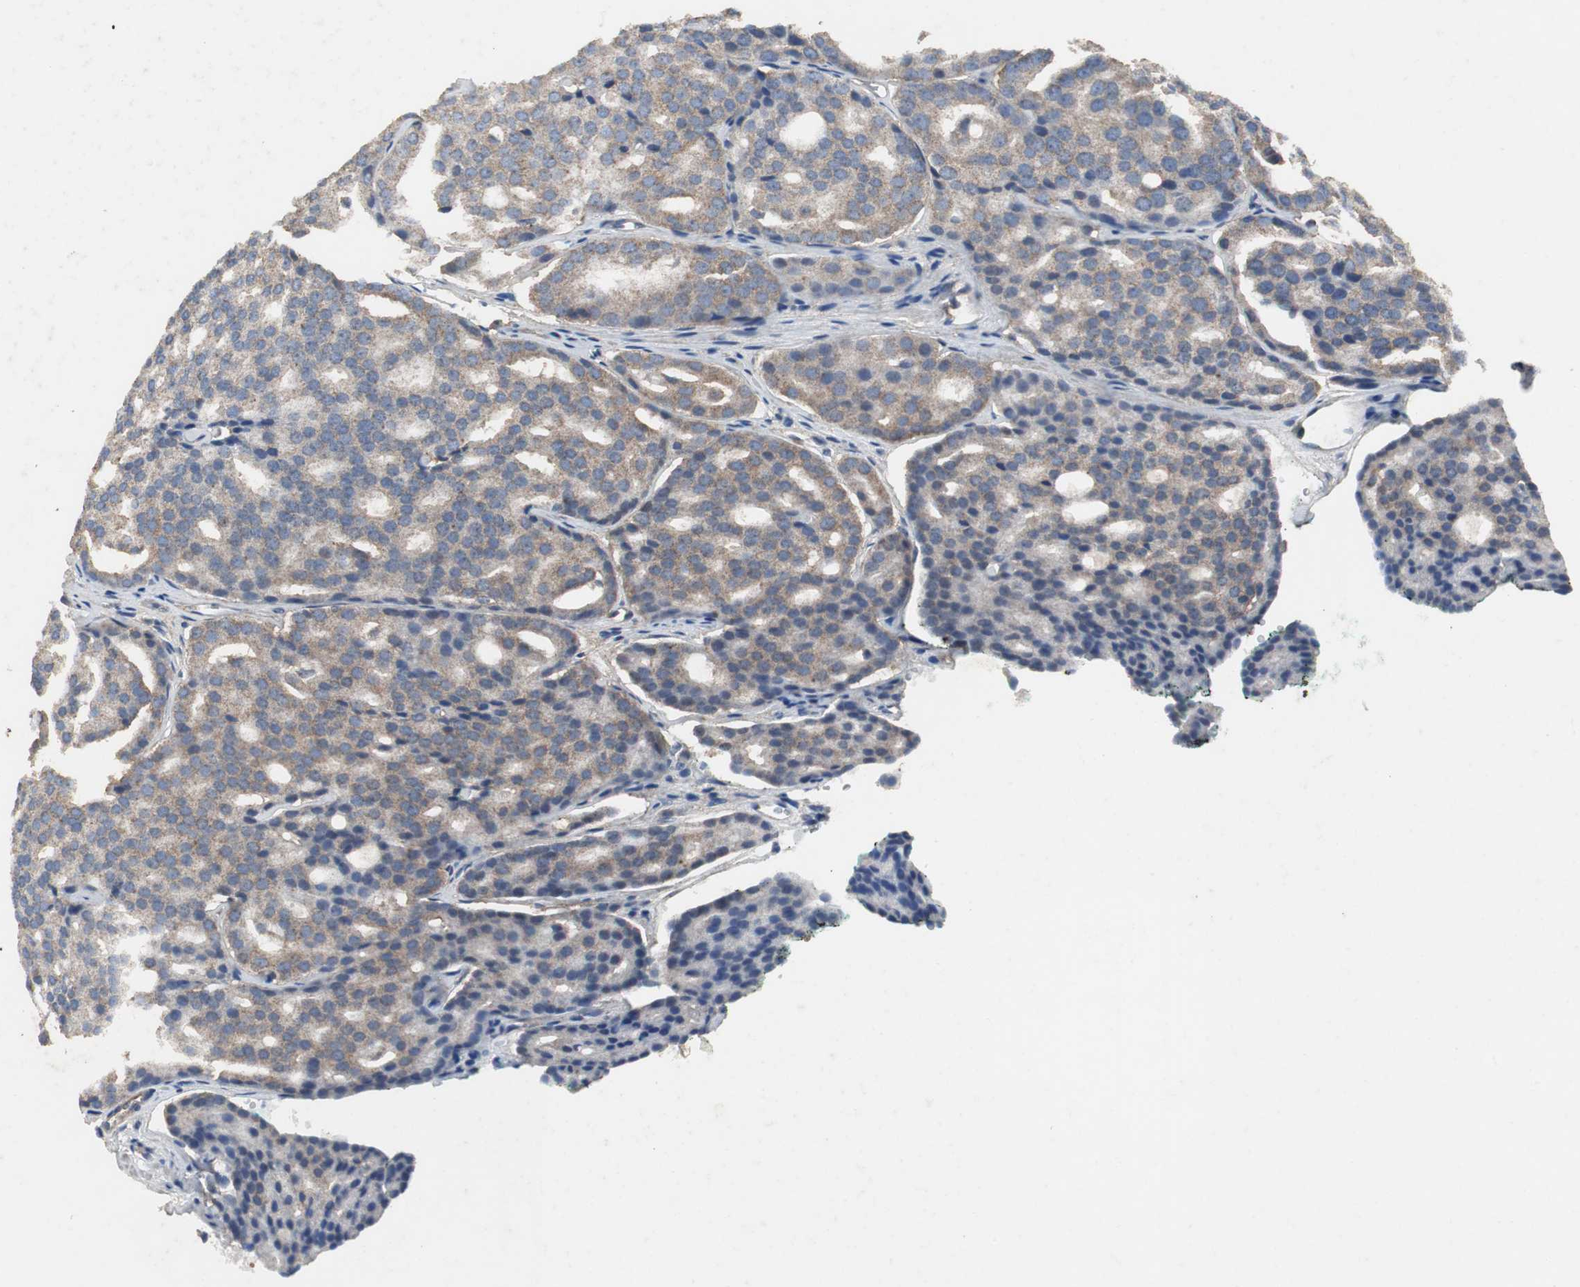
{"staining": {"intensity": "weak", "quantity": ">75%", "location": "cytoplasmic/membranous"}, "tissue": "prostate cancer", "cell_type": "Tumor cells", "image_type": "cancer", "snomed": [{"axis": "morphology", "description": "Adenocarcinoma, High grade"}, {"axis": "topography", "description": "Prostate"}], "caption": "This is a photomicrograph of immunohistochemistry (IHC) staining of prostate cancer, which shows weak staining in the cytoplasmic/membranous of tumor cells.", "gene": "VBP1", "patient": {"sex": "male", "age": 64}}